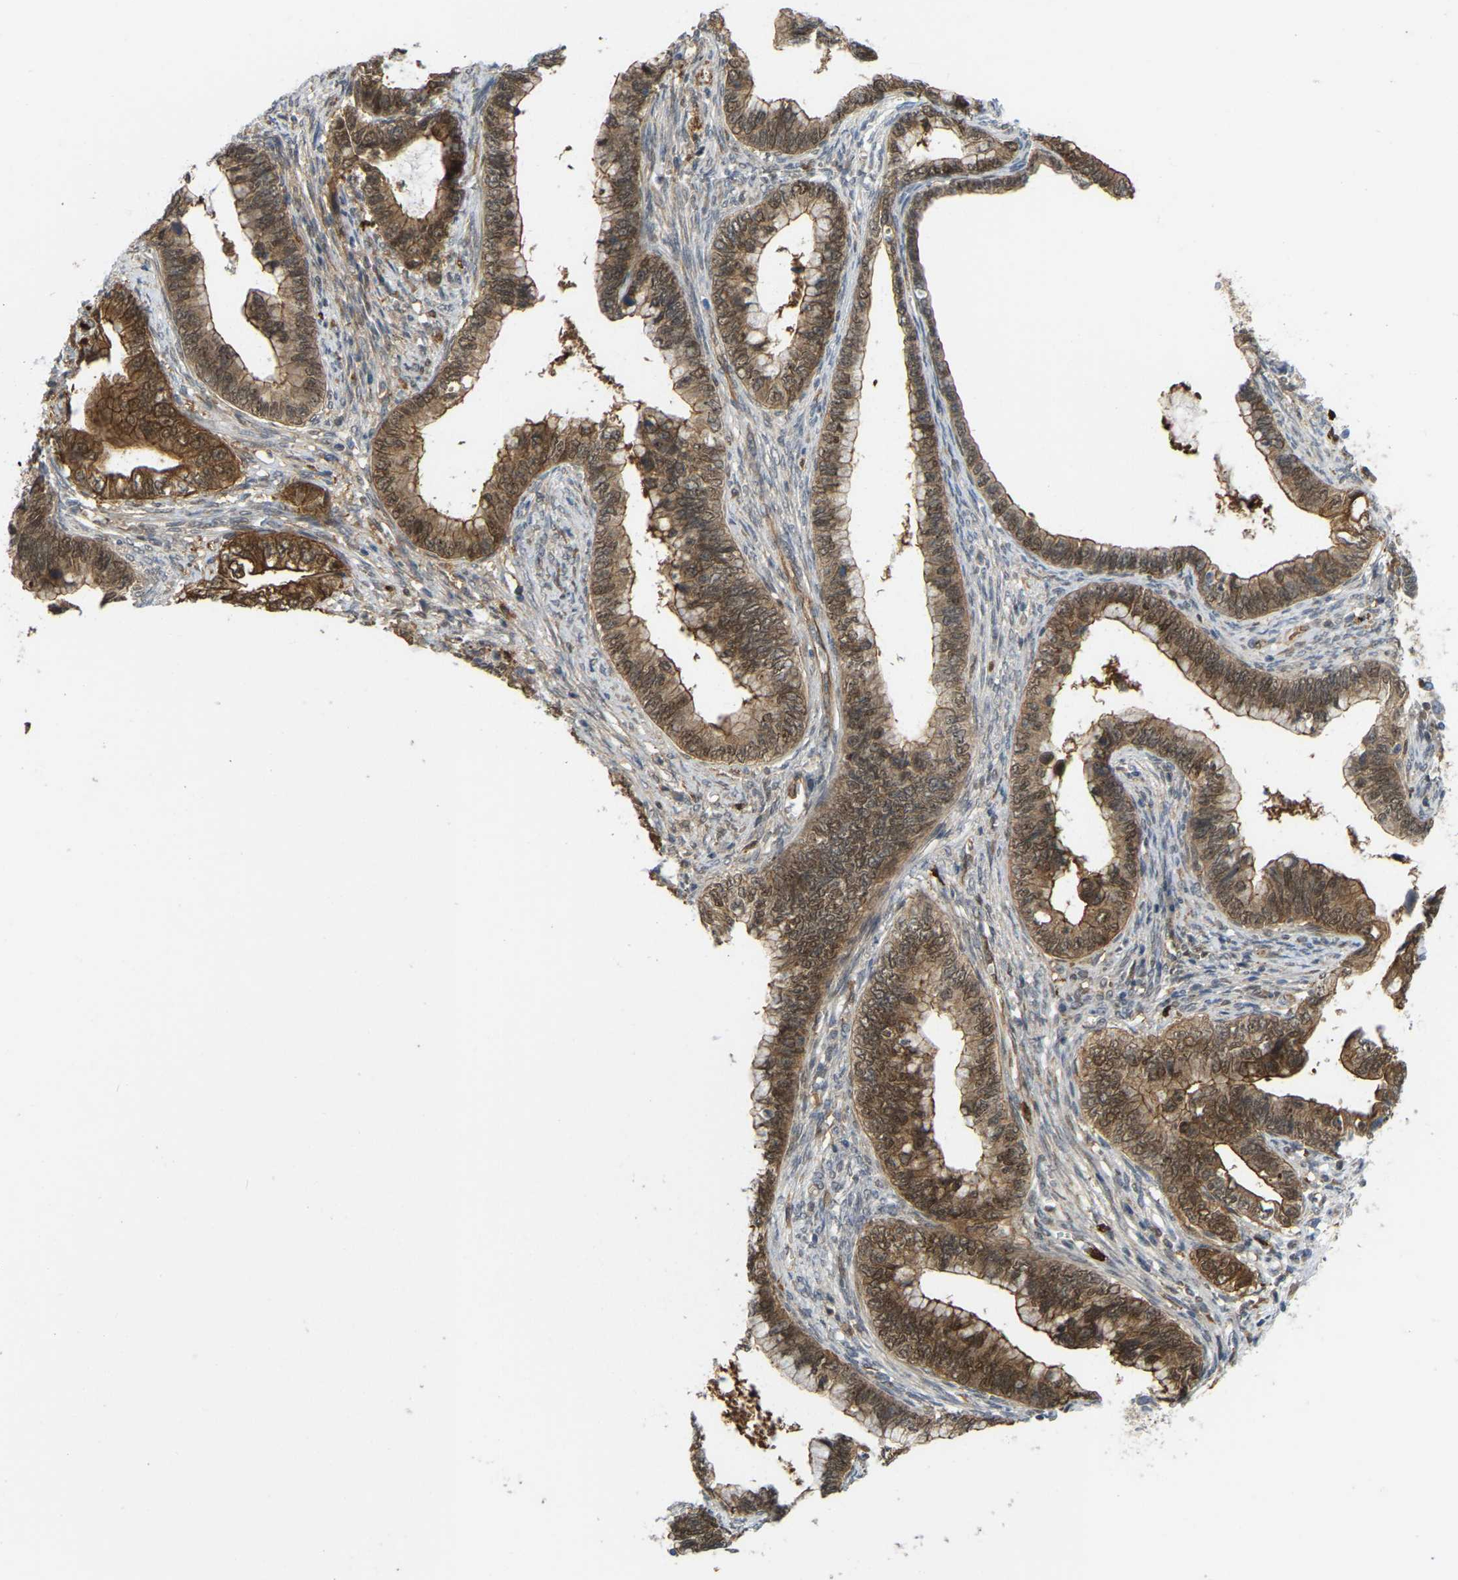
{"staining": {"intensity": "moderate", "quantity": ">75%", "location": "cytoplasmic/membranous"}, "tissue": "cervical cancer", "cell_type": "Tumor cells", "image_type": "cancer", "snomed": [{"axis": "morphology", "description": "Adenocarcinoma, NOS"}, {"axis": "topography", "description": "Cervix"}], "caption": "DAB immunohistochemical staining of human adenocarcinoma (cervical) exhibits moderate cytoplasmic/membranous protein positivity in about >75% of tumor cells. The protein is shown in brown color, while the nuclei are stained blue.", "gene": "SERPINB5", "patient": {"sex": "female", "age": 44}}